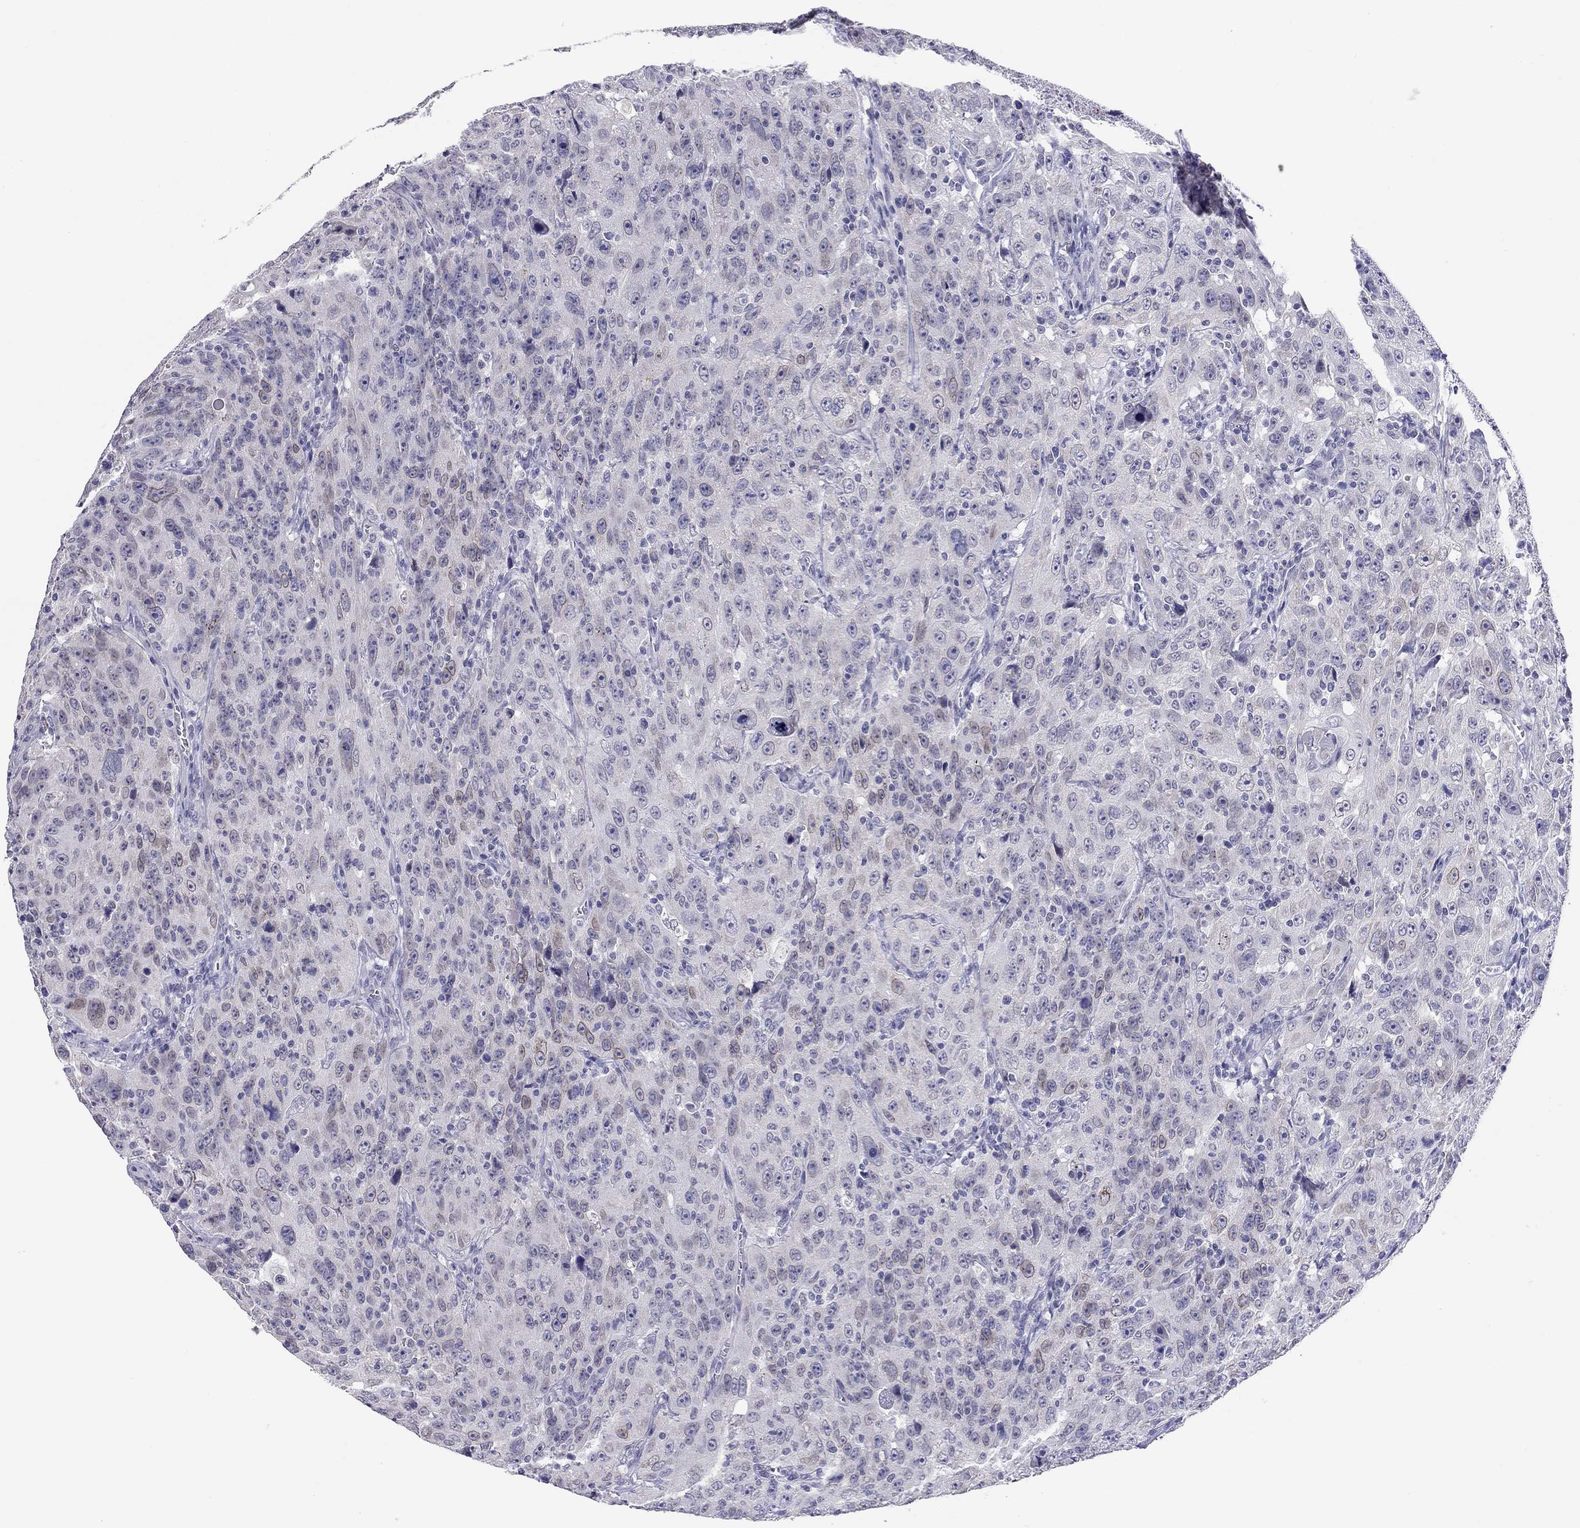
{"staining": {"intensity": "weak", "quantity": "<25%", "location": "cytoplasmic/membranous"}, "tissue": "urothelial cancer", "cell_type": "Tumor cells", "image_type": "cancer", "snomed": [{"axis": "morphology", "description": "Urothelial carcinoma, NOS"}, {"axis": "morphology", "description": "Urothelial carcinoma, High grade"}, {"axis": "topography", "description": "Urinary bladder"}], "caption": "Photomicrograph shows no protein positivity in tumor cells of urothelial cancer tissue.", "gene": "ARMC12", "patient": {"sex": "female", "age": 73}}